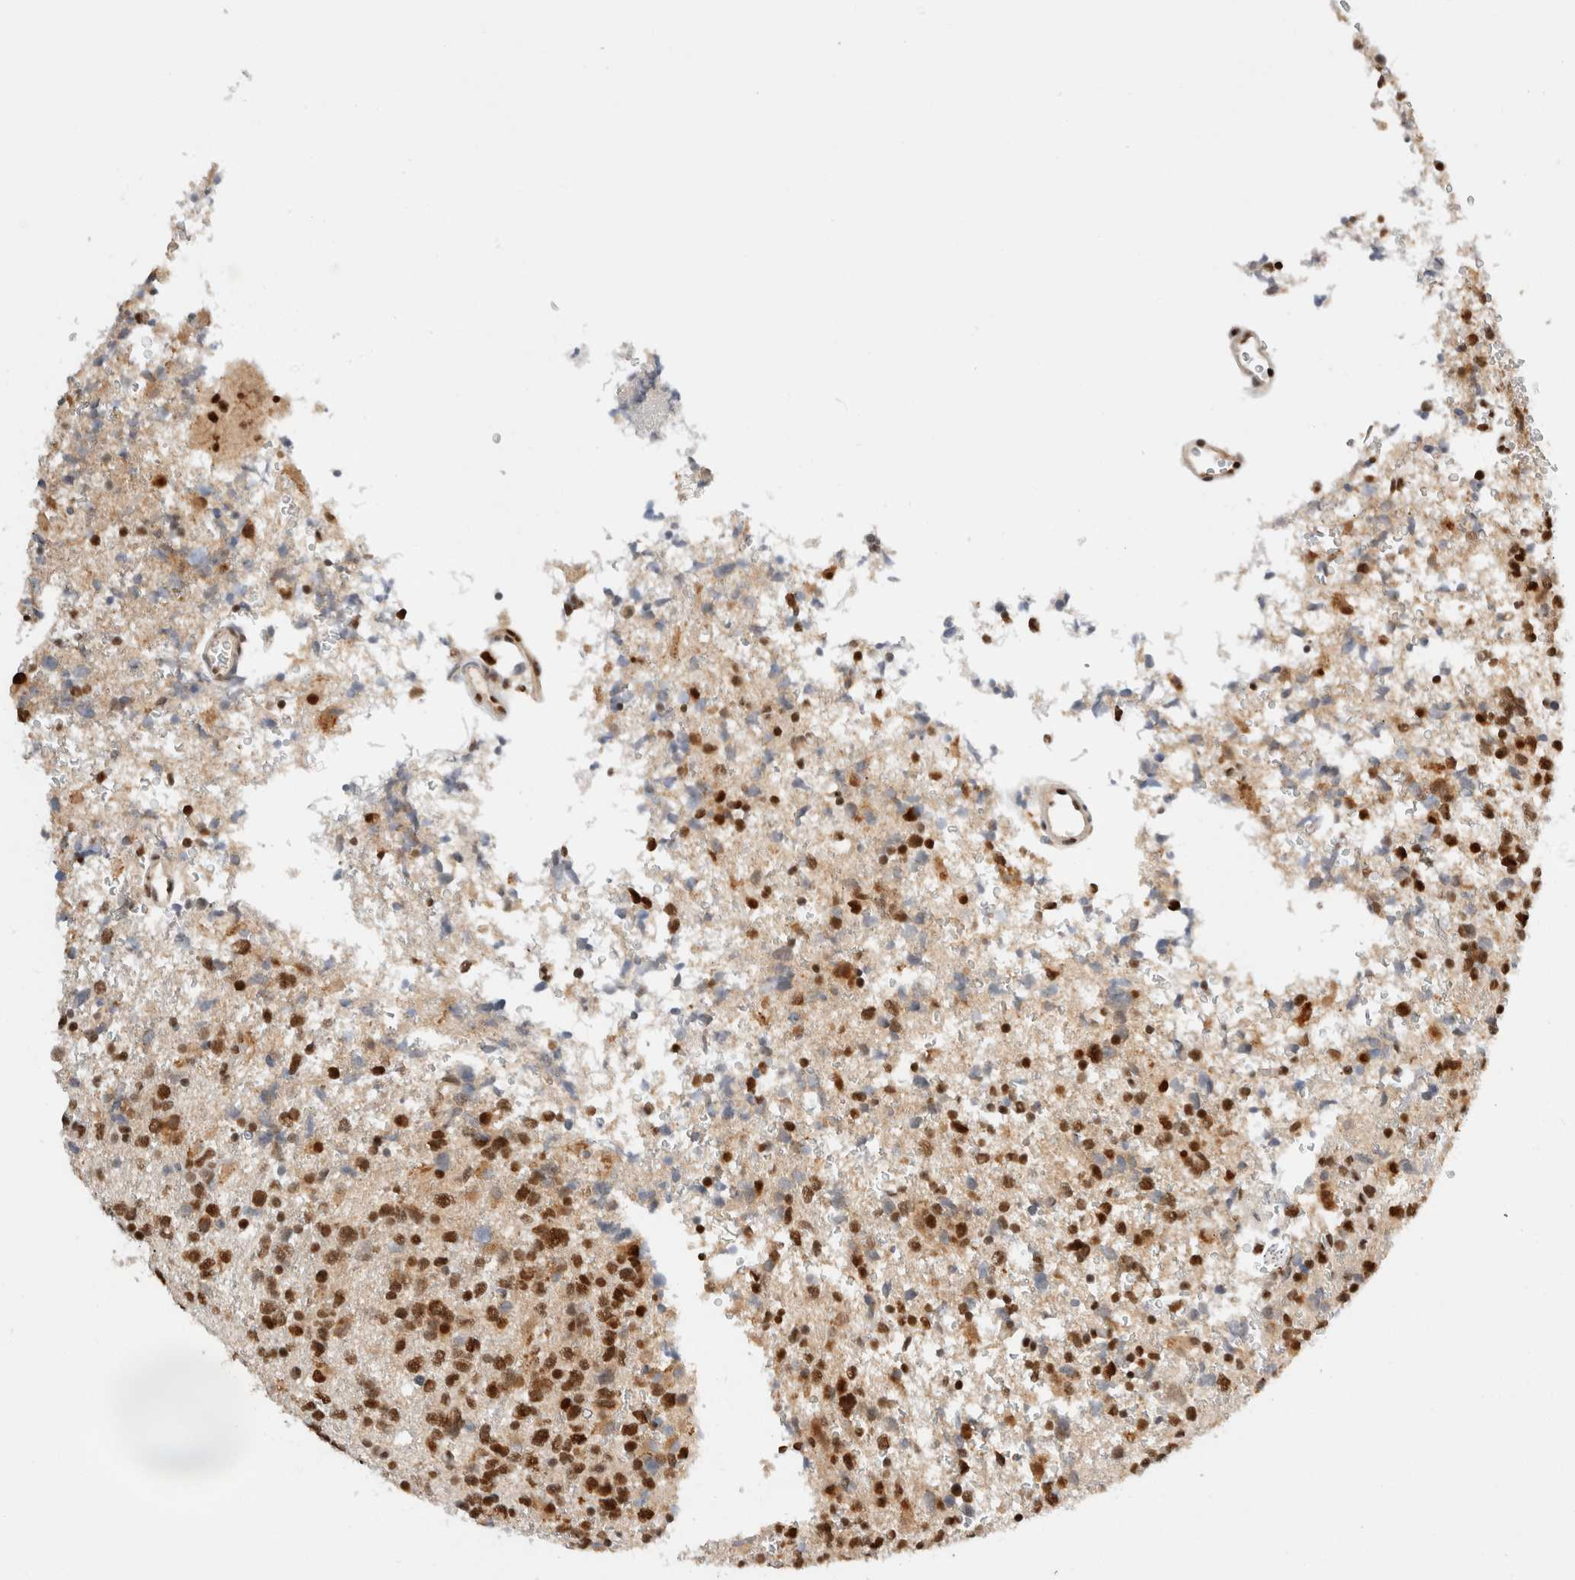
{"staining": {"intensity": "strong", "quantity": ">75%", "location": "nuclear"}, "tissue": "glioma", "cell_type": "Tumor cells", "image_type": "cancer", "snomed": [{"axis": "morphology", "description": "Glioma, malignant, High grade"}, {"axis": "topography", "description": "Brain"}], "caption": "Strong nuclear expression for a protein is seen in approximately >75% of tumor cells of malignant high-grade glioma using immunohistochemistry (IHC).", "gene": "GTF2I", "patient": {"sex": "female", "age": 62}}